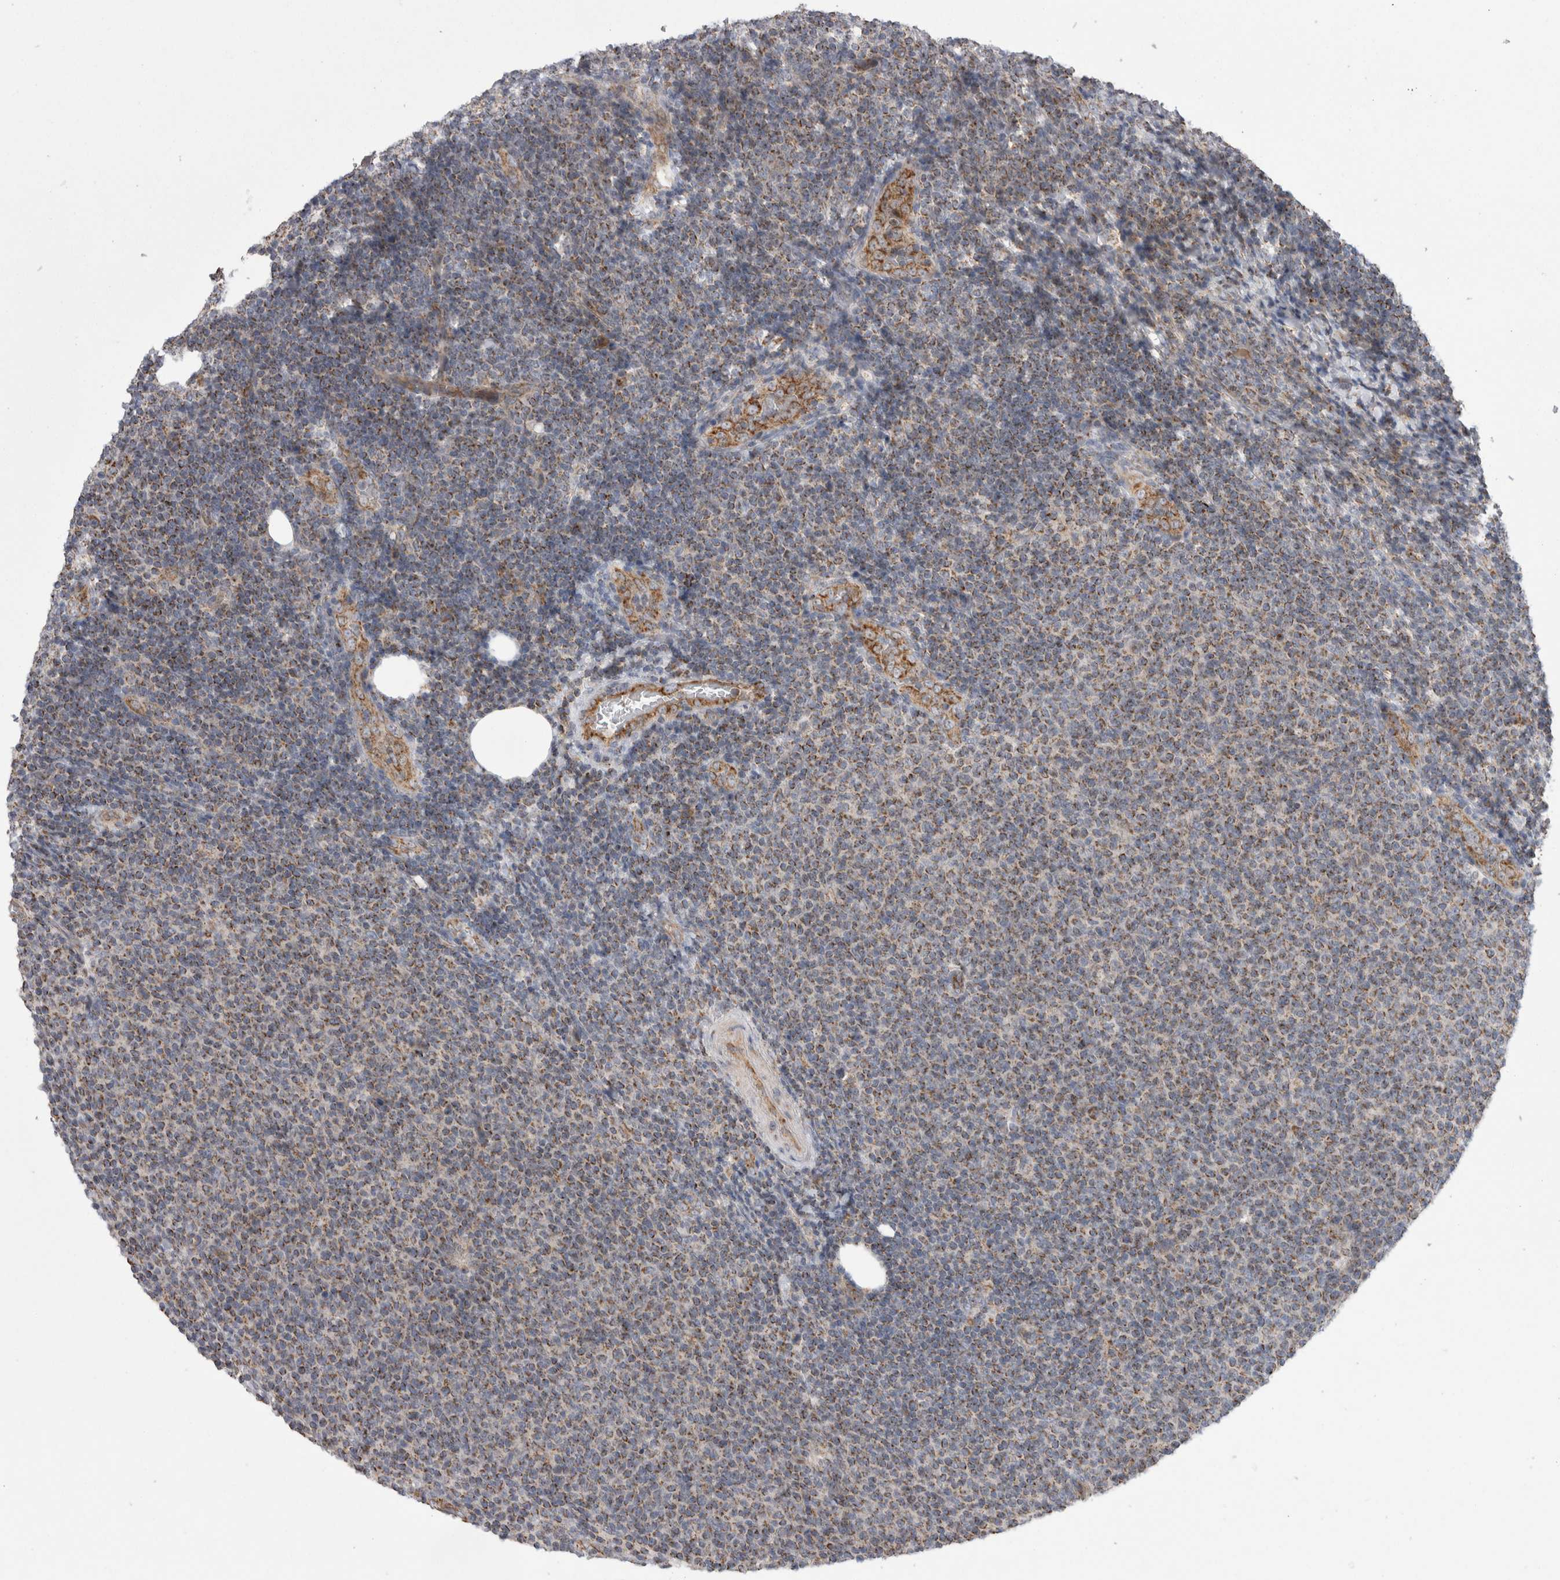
{"staining": {"intensity": "moderate", "quantity": ">75%", "location": "cytoplasmic/membranous"}, "tissue": "lymphoma", "cell_type": "Tumor cells", "image_type": "cancer", "snomed": [{"axis": "morphology", "description": "Malignant lymphoma, non-Hodgkin's type, Low grade"}, {"axis": "topography", "description": "Lymph node"}], "caption": "Tumor cells display moderate cytoplasmic/membranous positivity in about >75% of cells in low-grade malignant lymphoma, non-Hodgkin's type. (Stains: DAB (3,3'-diaminobenzidine) in brown, nuclei in blue, Microscopy: brightfield microscopy at high magnification).", "gene": "DARS2", "patient": {"sex": "male", "age": 66}}